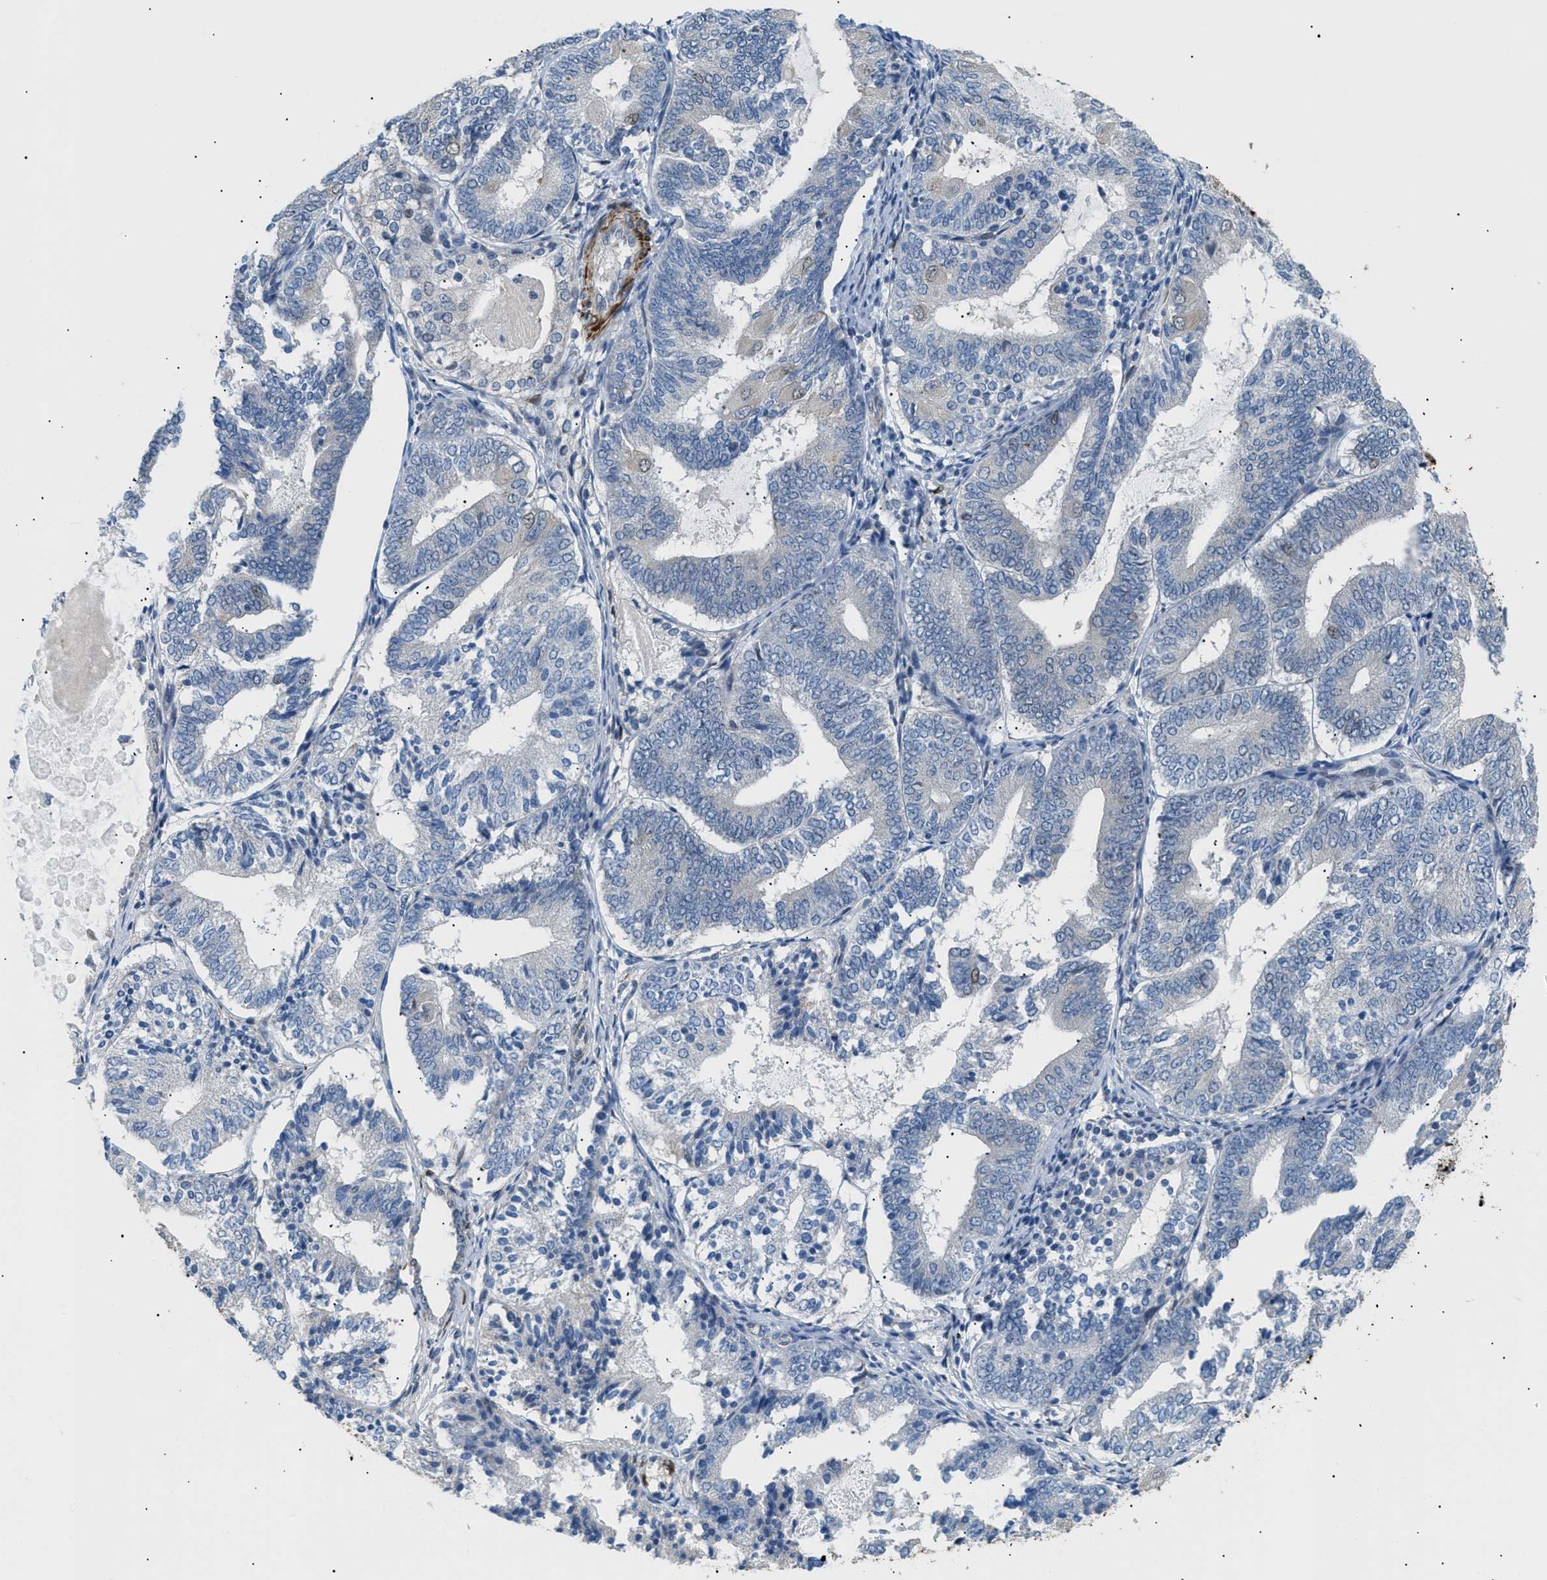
{"staining": {"intensity": "negative", "quantity": "none", "location": "none"}, "tissue": "endometrial cancer", "cell_type": "Tumor cells", "image_type": "cancer", "snomed": [{"axis": "morphology", "description": "Adenocarcinoma, NOS"}, {"axis": "topography", "description": "Endometrium"}], "caption": "Tumor cells are negative for protein expression in human adenocarcinoma (endometrial).", "gene": "ICA1", "patient": {"sex": "female", "age": 81}}